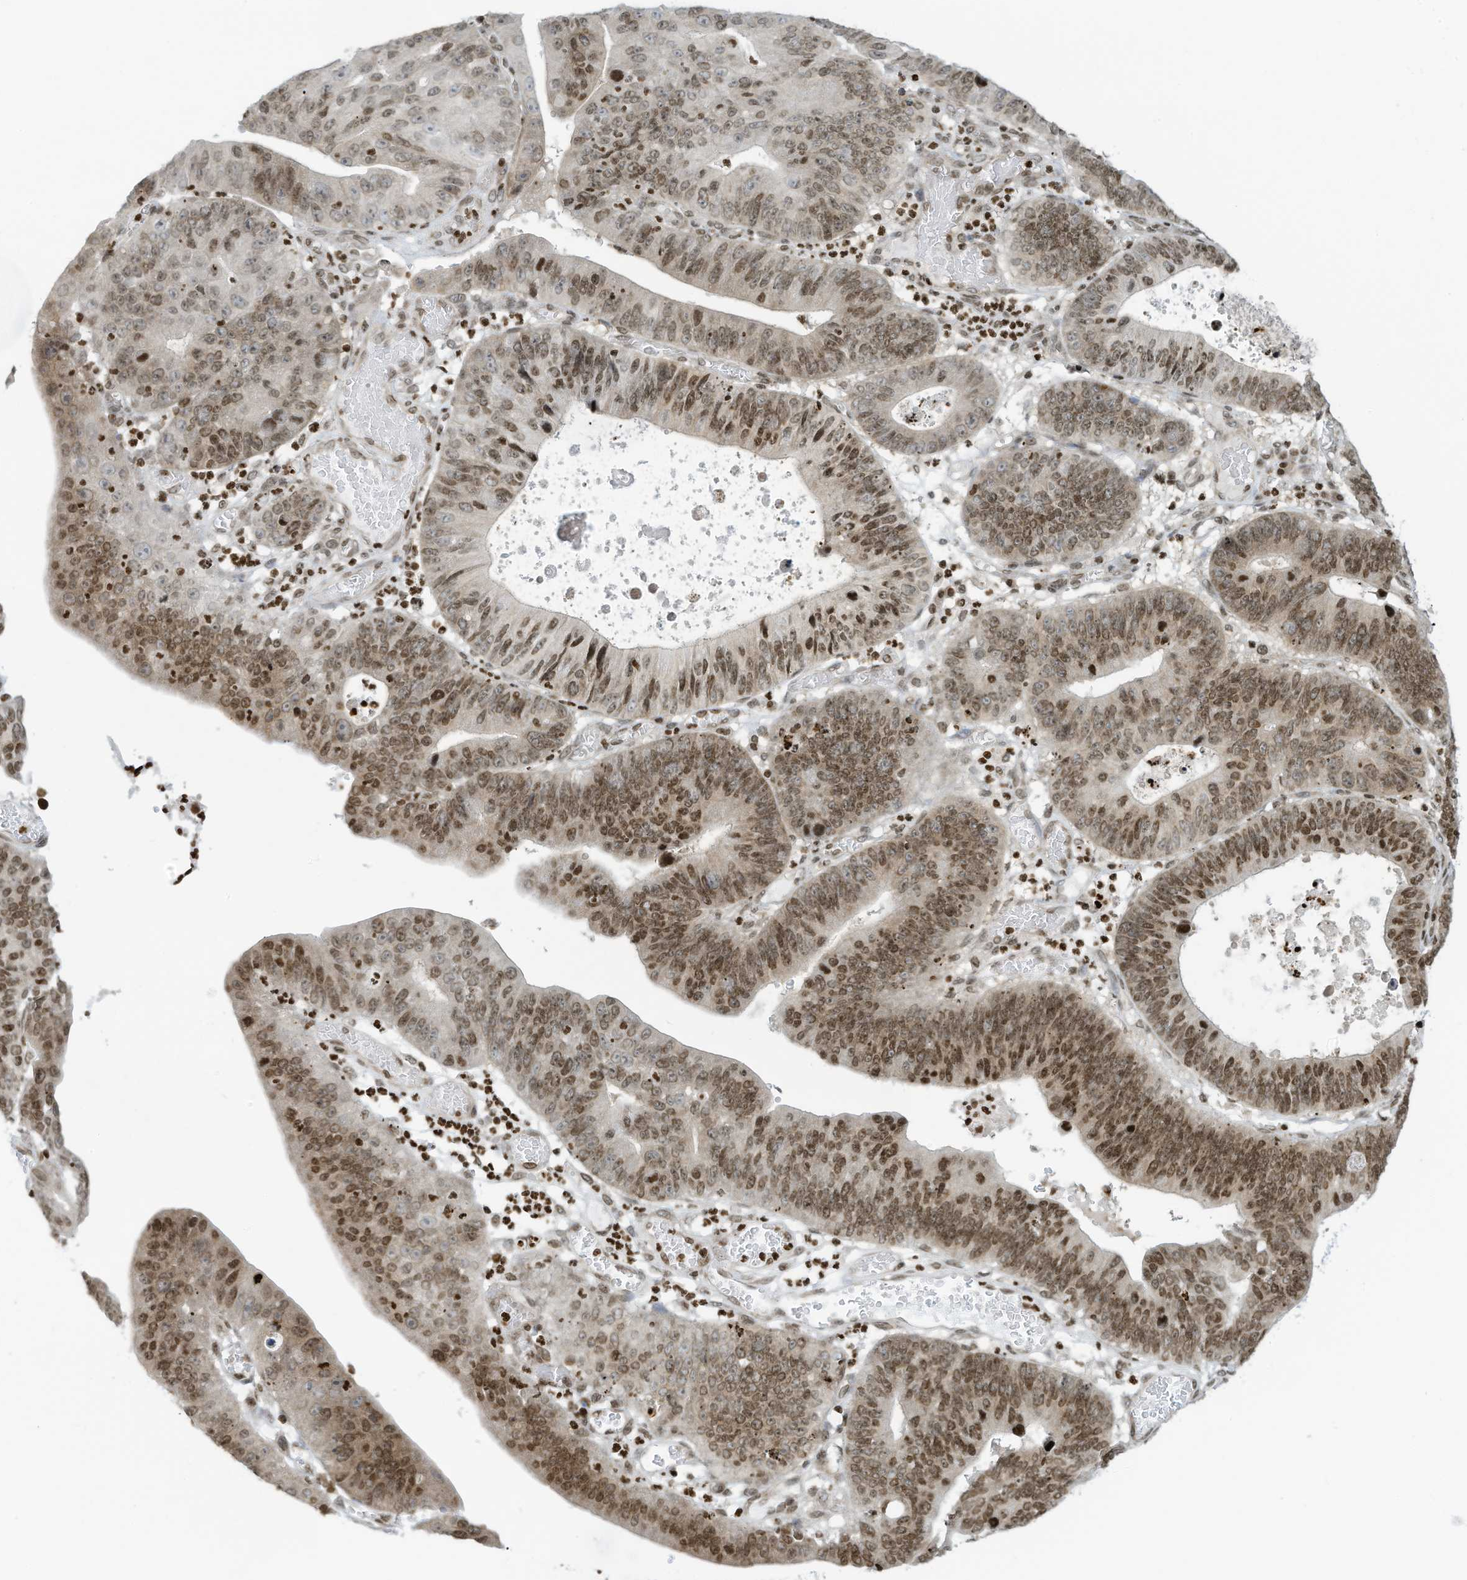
{"staining": {"intensity": "moderate", "quantity": ">75%", "location": "nuclear"}, "tissue": "stomach cancer", "cell_type": "Tumor cells", "image_type": "cancer", "snomed": [{"axis": "morphology", "description": "Adenocarcinoma, NOS"}, {"axis": "topography", "description": "Stomach"}], "caption": "IHC (DAB (3,3'-diaminobenzidine)) staining of human stomach cancer shows moderate nuclear protein expression in approximately >75% of tumor cells. (Brightfield microscopy of DAB IHC at high magnification).", "gene": "ADI1", "patient": {"sex": "male", "age": 59}}